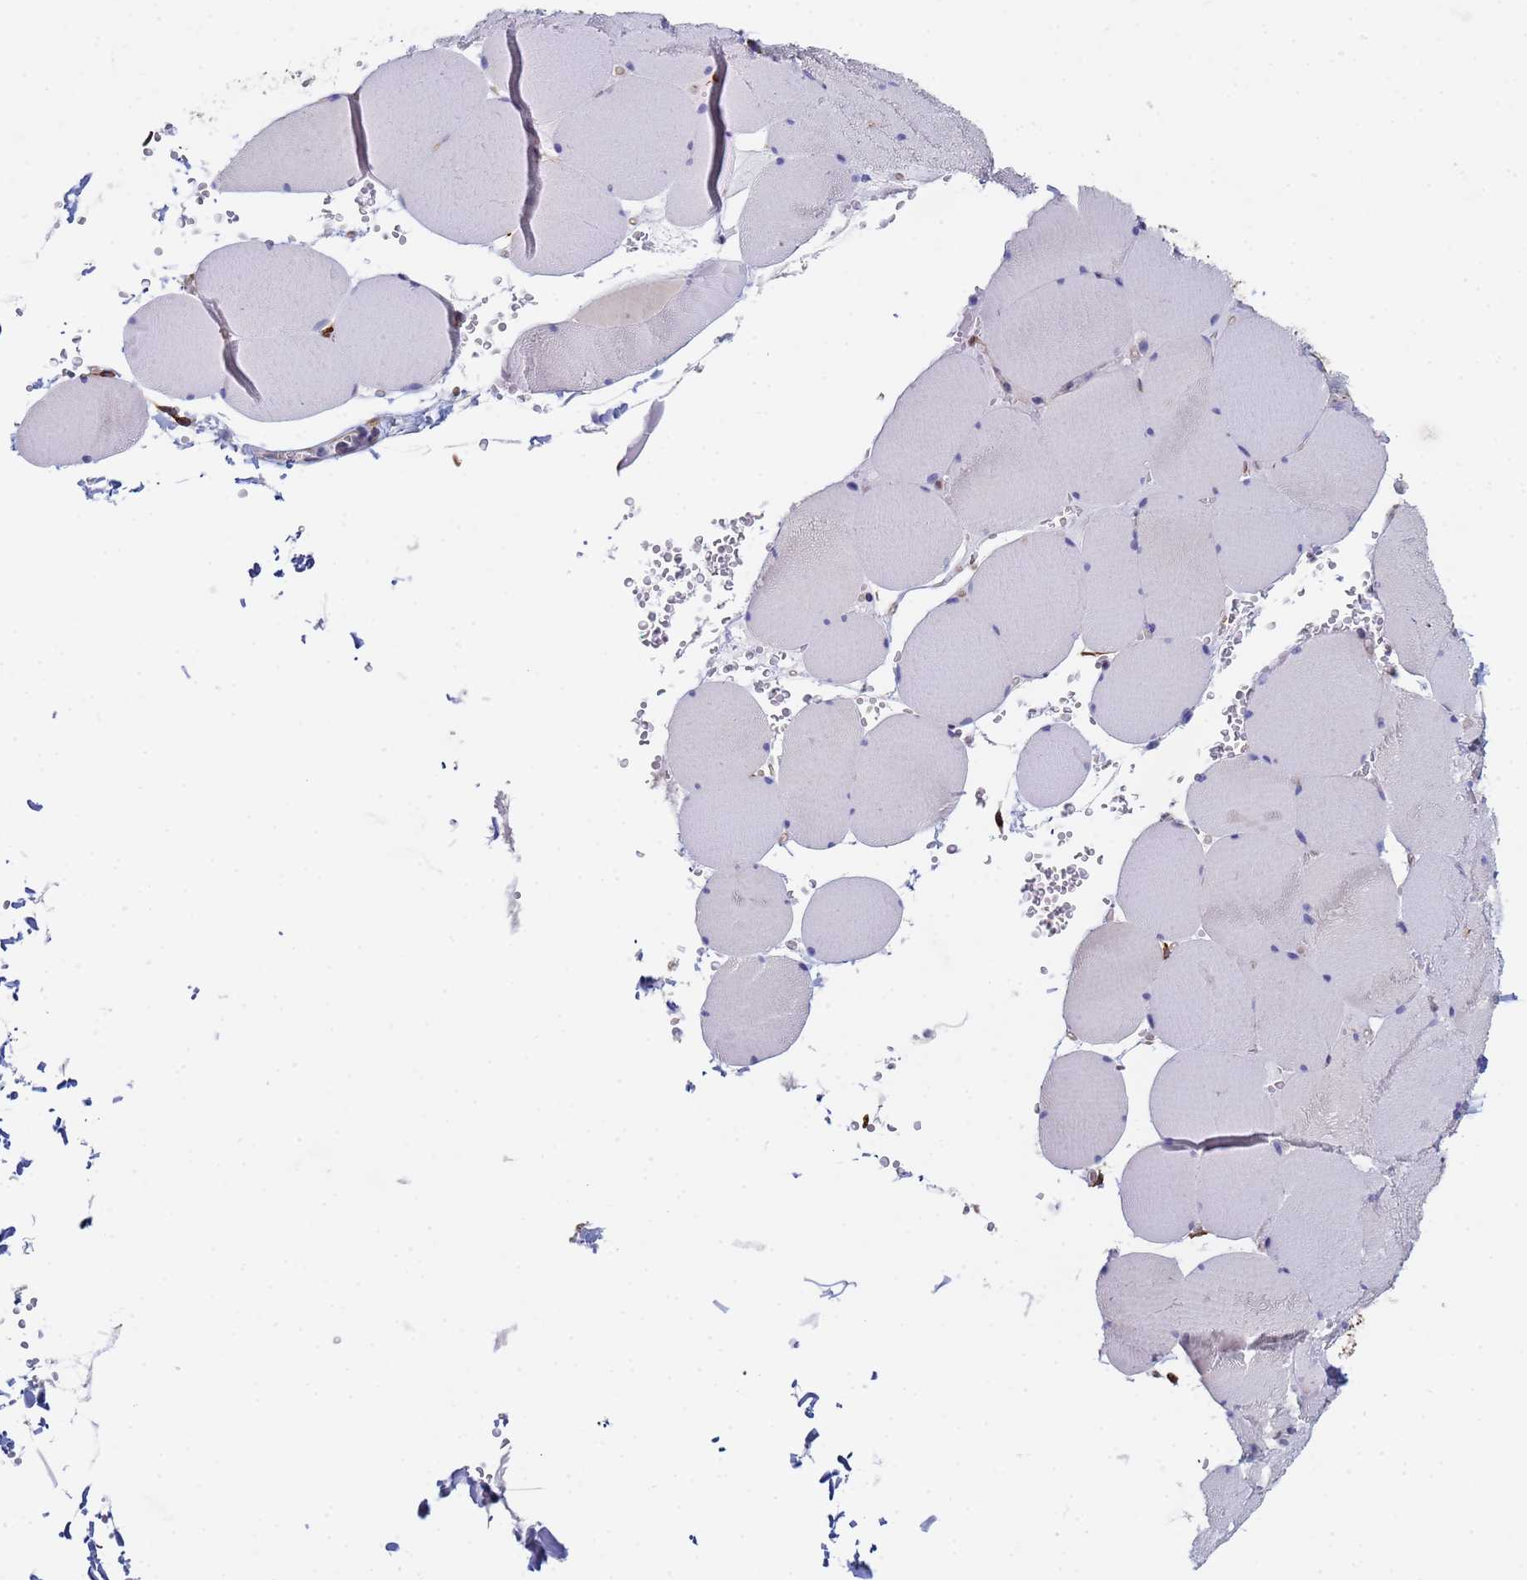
{"staining": {"intensity": "negative", "quantity": "none", "location": "none"}, "tissue": "skeletal muscle", "cell_type": "Myocytes", "image_type": "normal", "snomed": [{"axis": "morphology", "description": "Normal tissue, NOS"}, {"axis": "topography", "description": "Skeletal muscle"}, {"axis": "topography", "description": "Head-Neck"}], "caption": "Immunohistochemistry (IHC) of unremarkable human skeletal muscle demonstrates no staining in myocytes. Nuclei are stained in blue.", "gene": "GDAP2", "patient": {"sex": "male", "age": 66}}